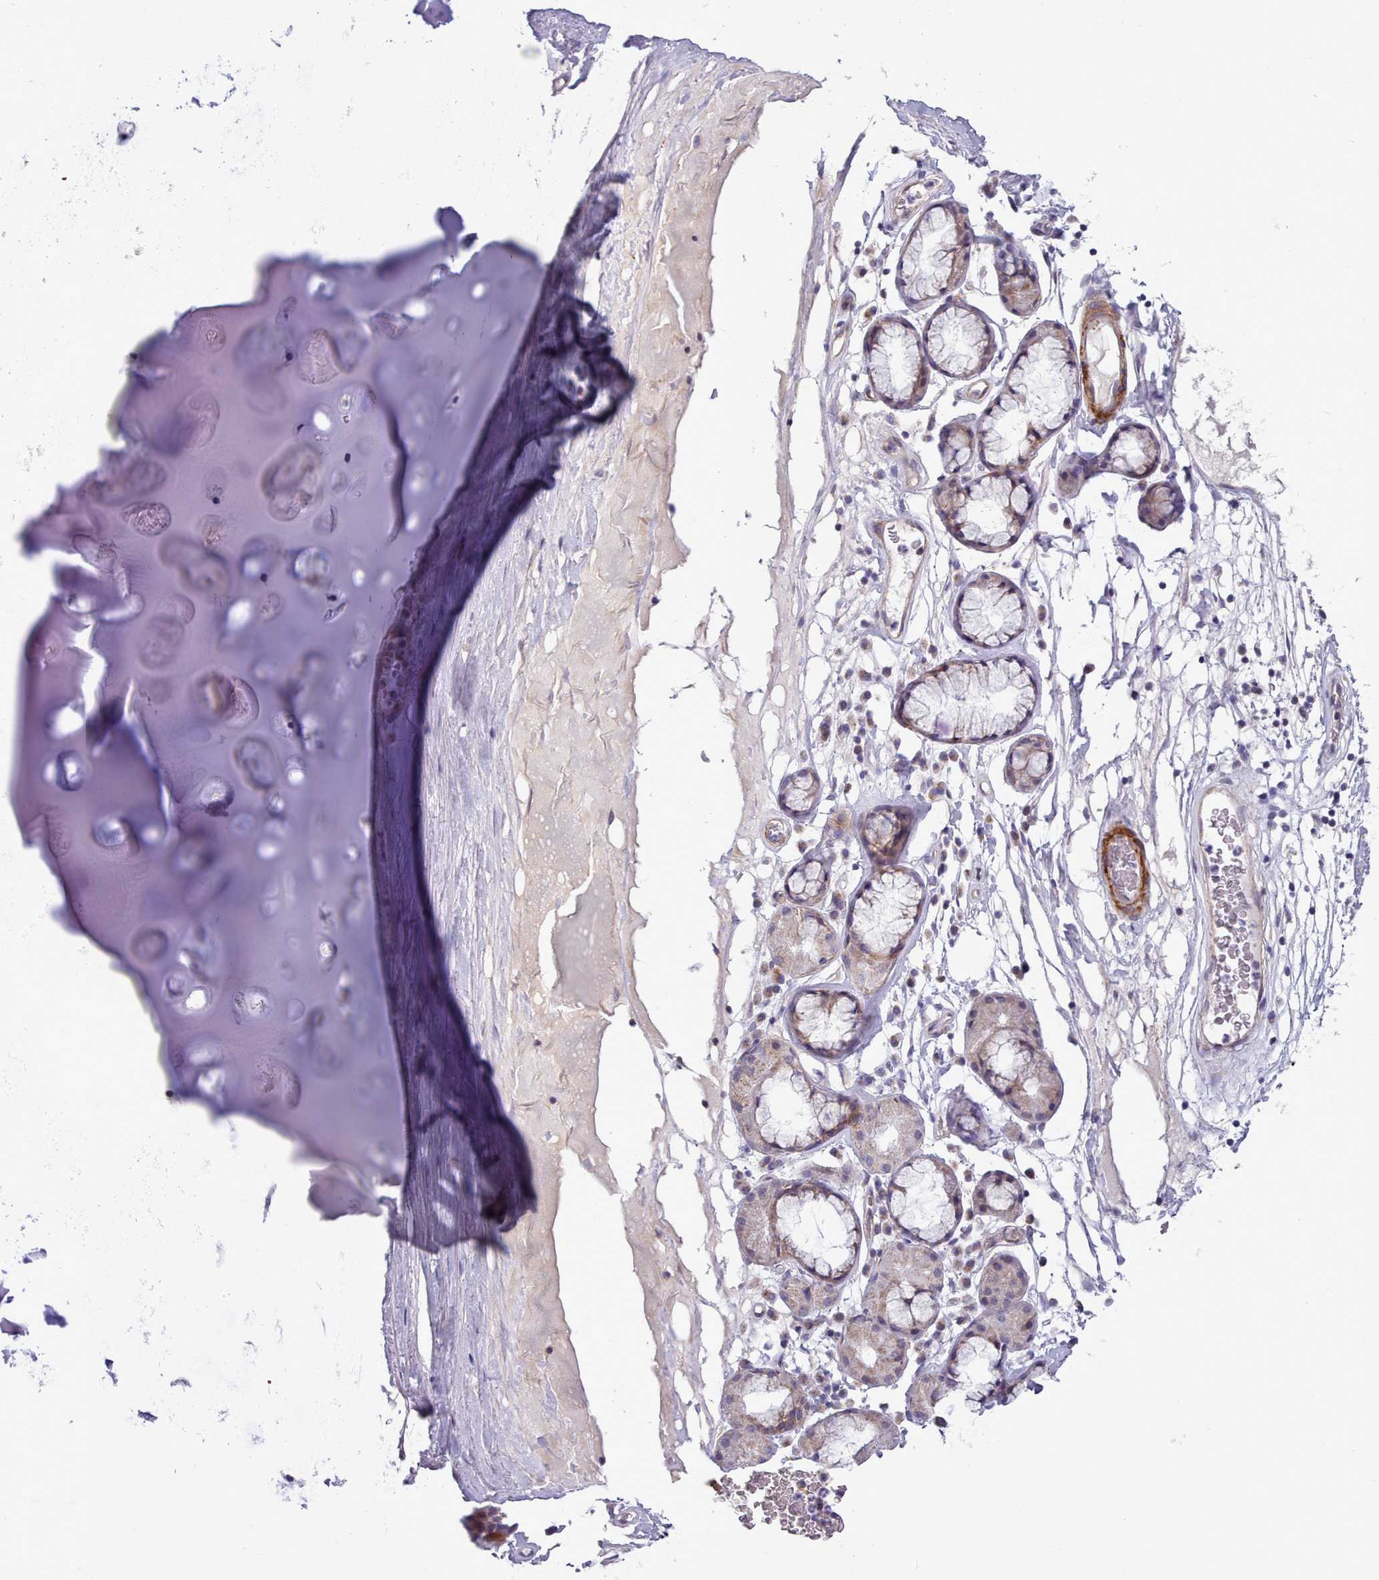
{"staining": {"intensity": "negative", "quantity": "none", "location": "none"}, "tissue": "adipose tissue", "cell_type": "Adipocytes", "image_type": "normal", "snomed": [{"axis": "morphology", "description": "Normal tissue, NOS"}, {"axis": "topography", "description": "Cartilage tissue"}], "caption": "Immunohistochemistry (IHC) image of benign adipose tissue: human adipose tissue stained with DAB reveals no significant protein positivity in adipocytes.", "gene": "MRPL21", "patient": {"sex": "female", "age": 63}}